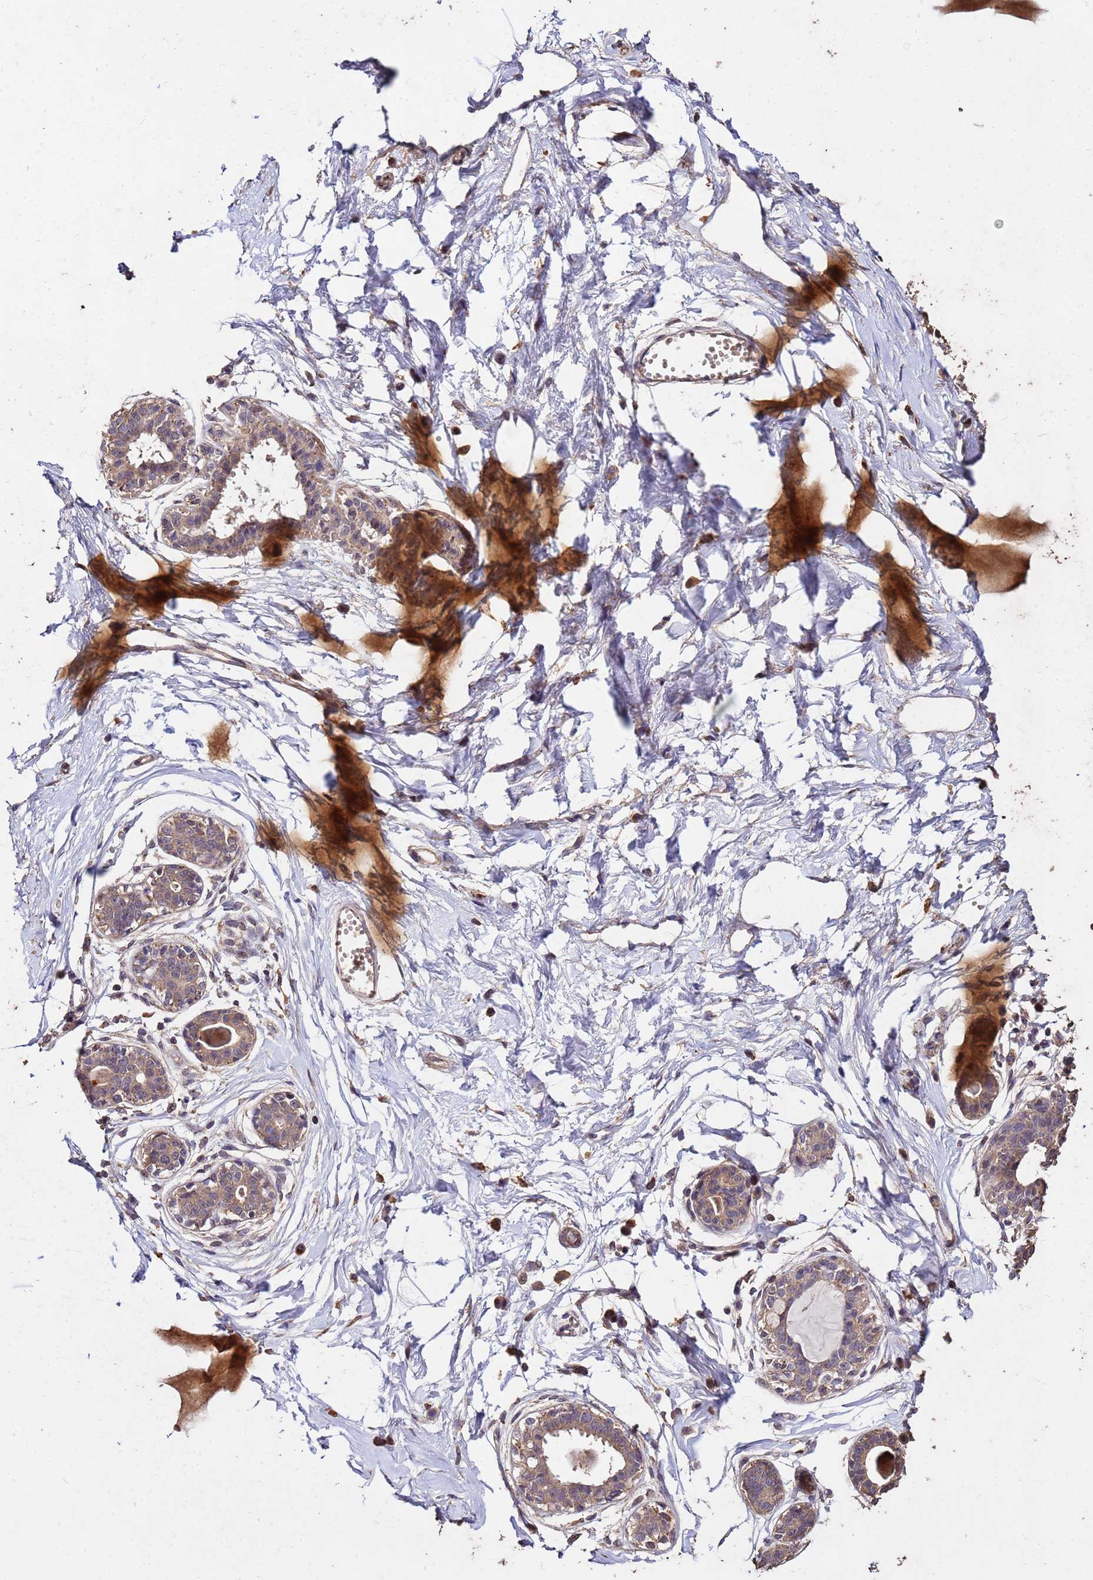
{"staining": {"intensity": "moderate", "quantity": ">75%", "location": "cytoplasmic/membranous"}, "tissue": "breast", "cell_type": "Adipocytes", "image_type": "normal", "snomed": [{"axis": "morphology", "description": "Normal tissue, NOS"}, {"axis": "topography", "description": "Breast"}], "caption": "Immunohistochemistry histopathology image of benign breast stained for a protein (brown), which displays medium levels of moderate cytoplasmic/membranous positivity in about >75% of adipocytes.", "gene": "TOR4A", "patient": {"sex": "female", "age": 45}}